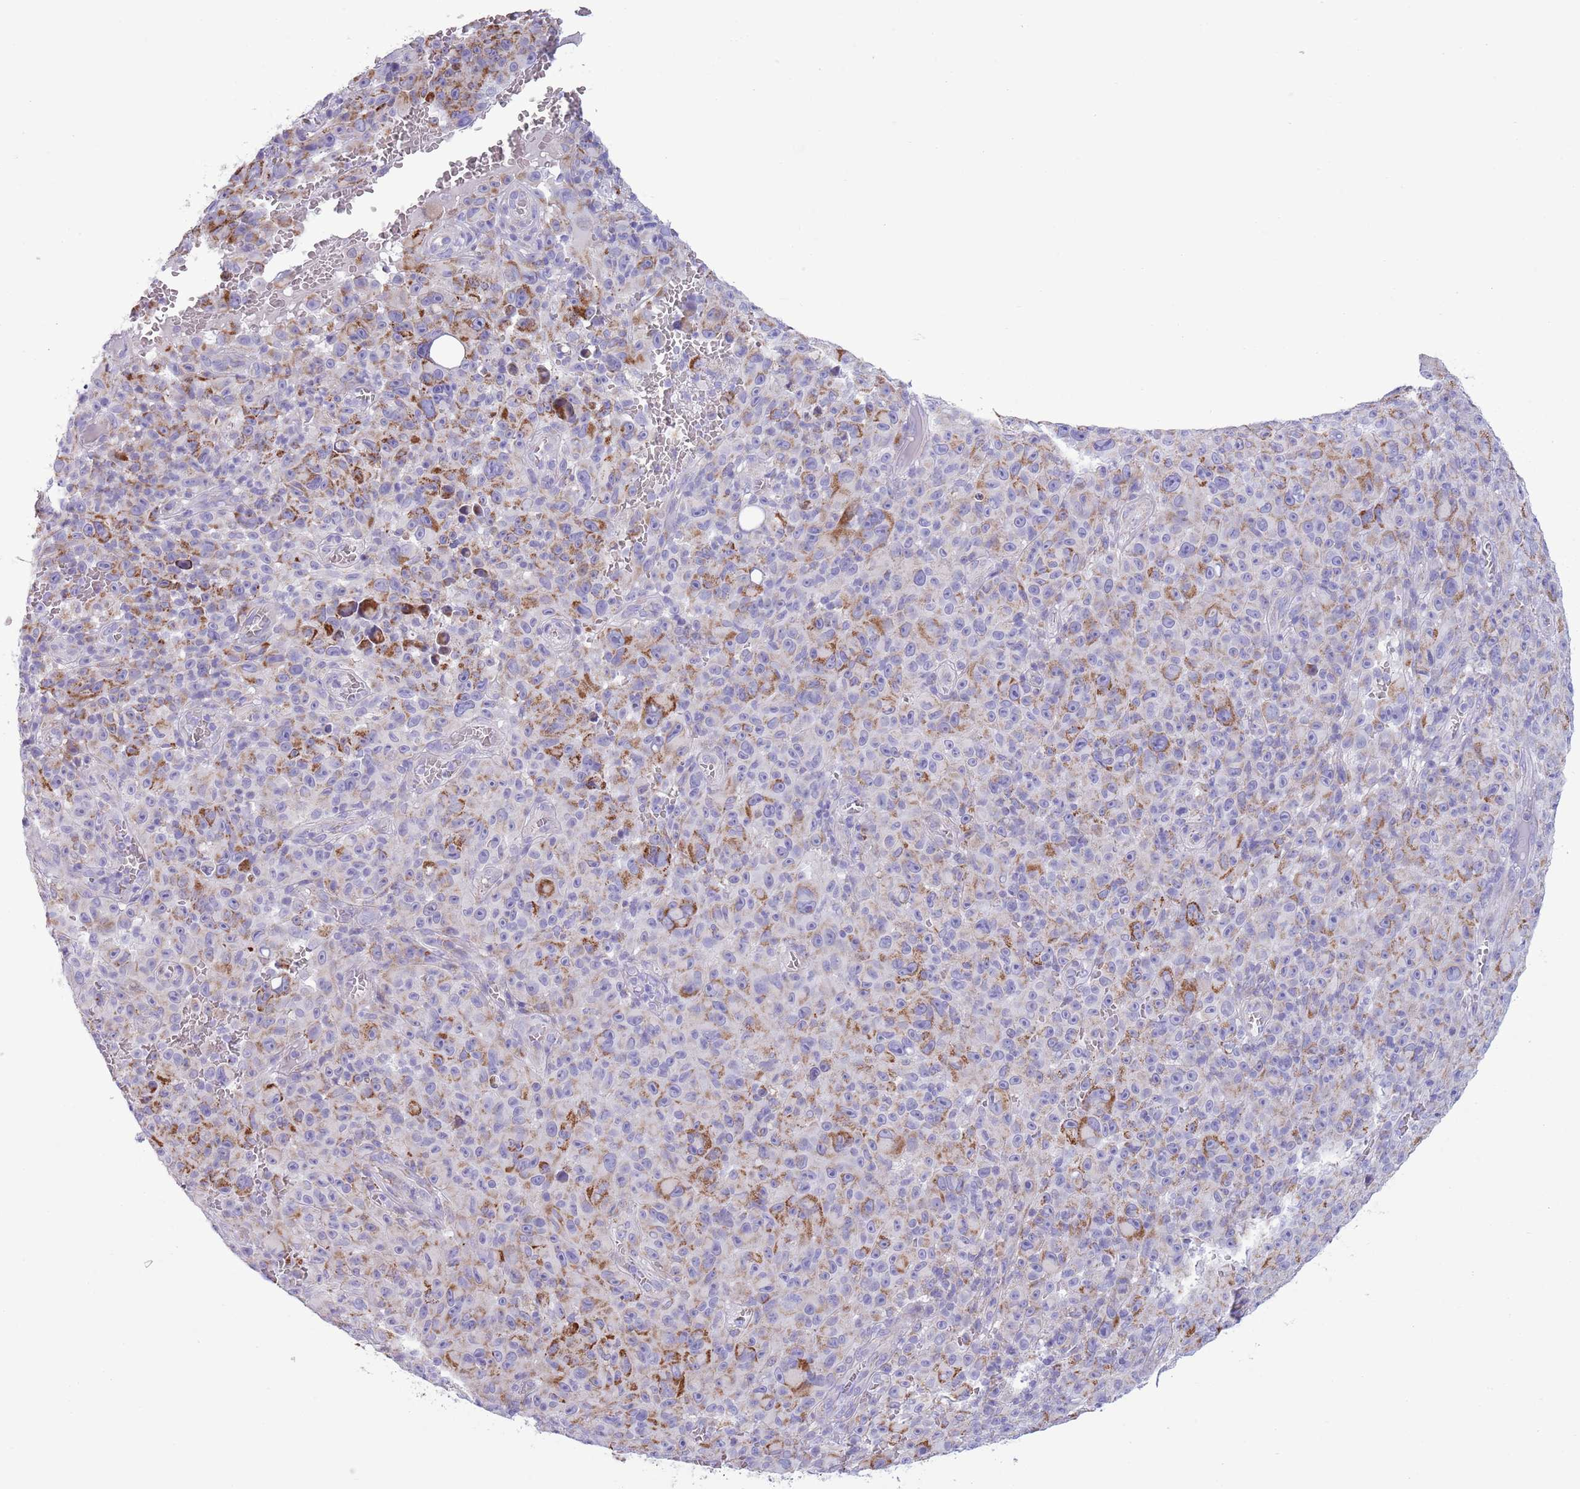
{"staining": {"intensity": "moderate", "quantity": "25%-75%", "location": "cytoplasmic/membranous"}, "tissue": "melanoma", "cell_type": "Tumor cells", "image_type": "cancer", "snomed": [{"axis": "morphology", "description": "Malignant melanoma, NOS"}, {"axis": "topography", "description": "Skin"}], "caption": "DAB (3,3'-diaminobenzidine) immunohistochemical staining of human melanoma reveals moderate cytoplasmic/membranous protein expression in about 25%-75% of tumor cells.", "gene": "MOCOS", "patient": {"sex": "female", "age": 82}}